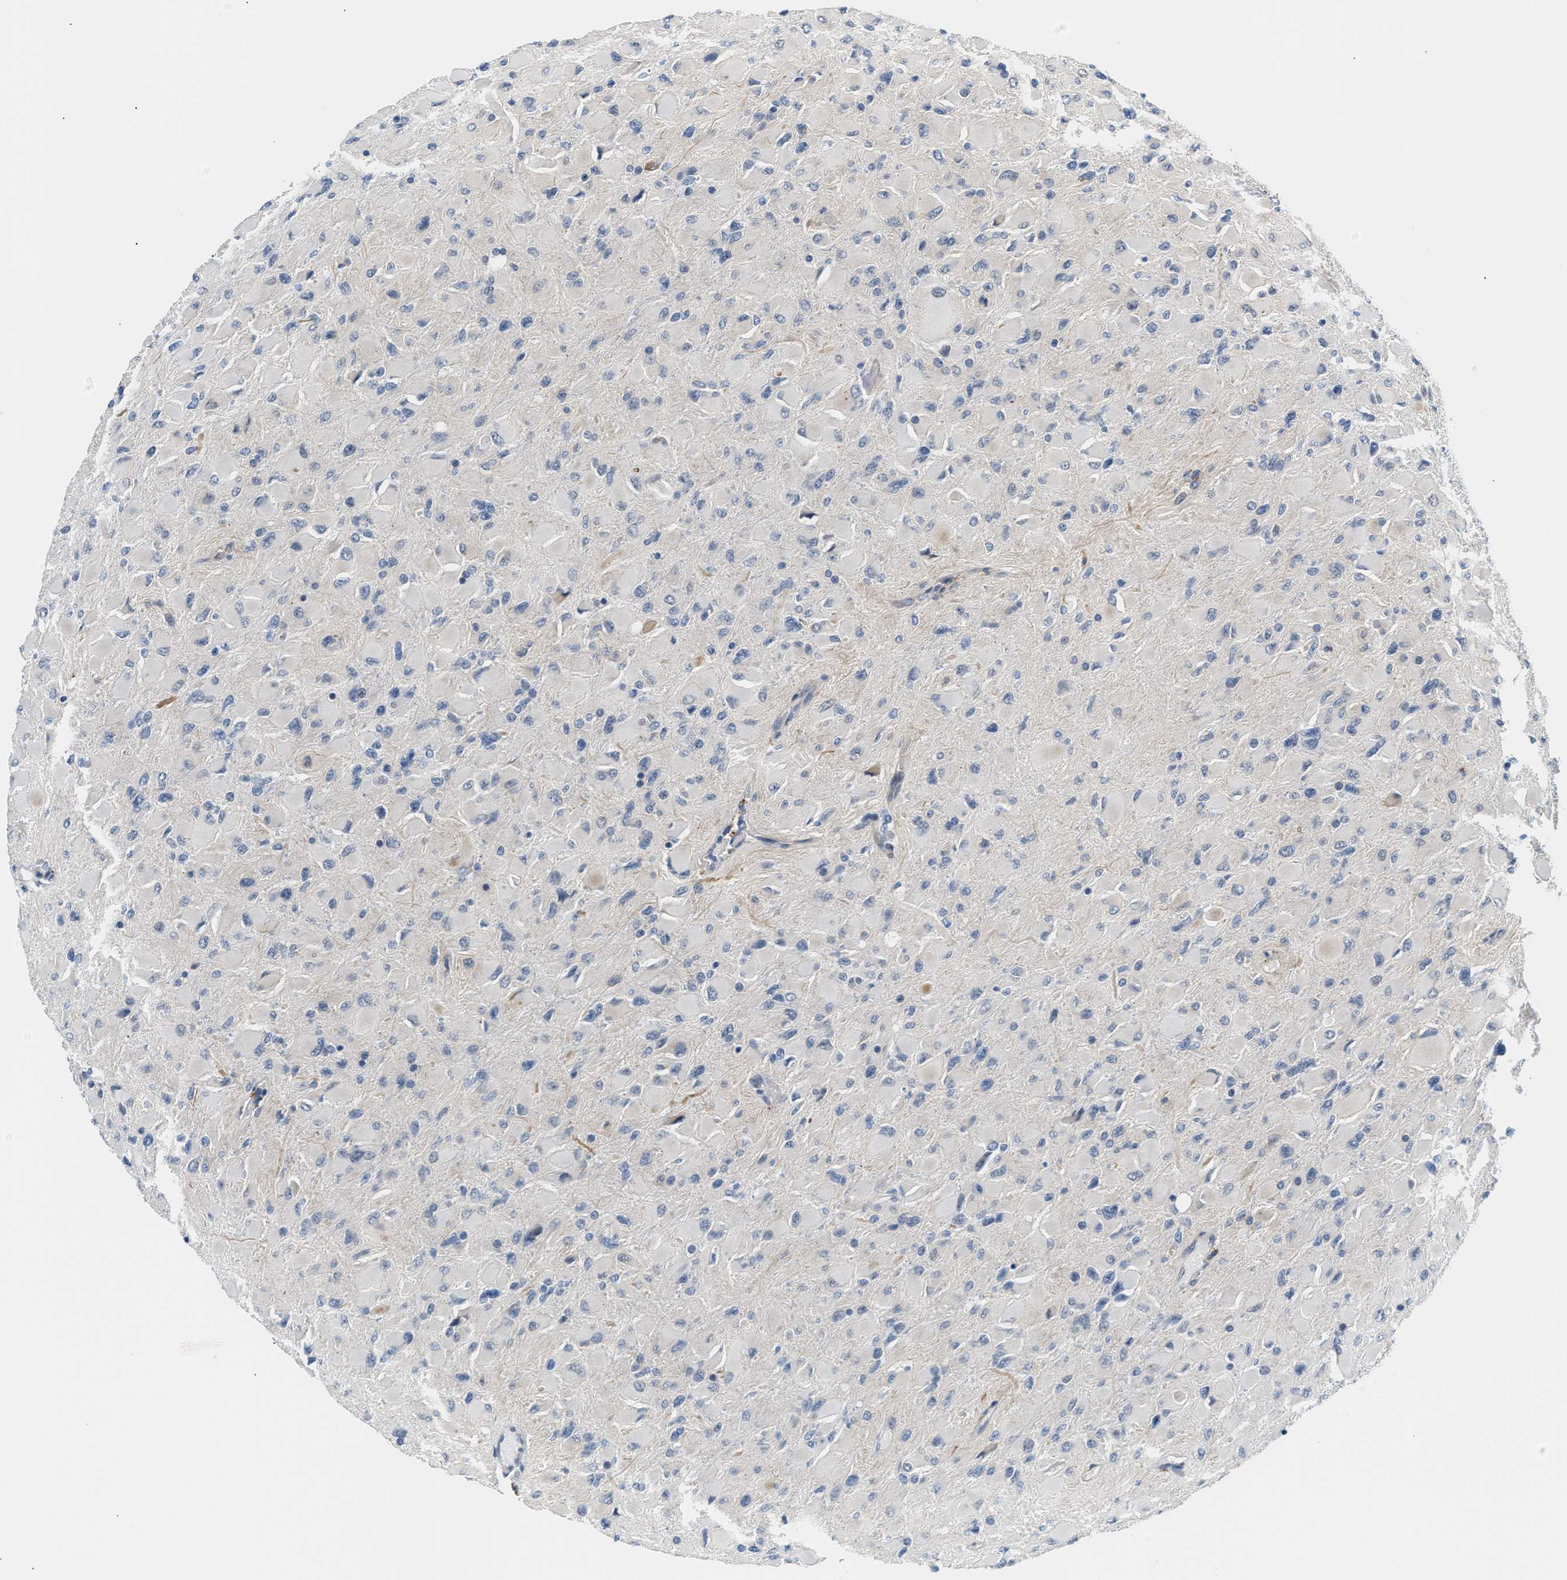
{"staining": {"intensity": "negative", "quantity": "none", "location": "none"}, "tissue": "glioma", "cell_type": "Tumor cells", "image_type": "cancer", "snomed": [{"axis": "morphology", "description": "Glioma, malignant, High grade"}, {"axis": "topography", "description": "Cerebral cortex"}], "caption": "DAB immunohistochemical staining of malignant high-grade glioma reveals no significant expression in tumor cells.", "gene": "PPM1H", "patient": {"sex": "female", "age": 36}}